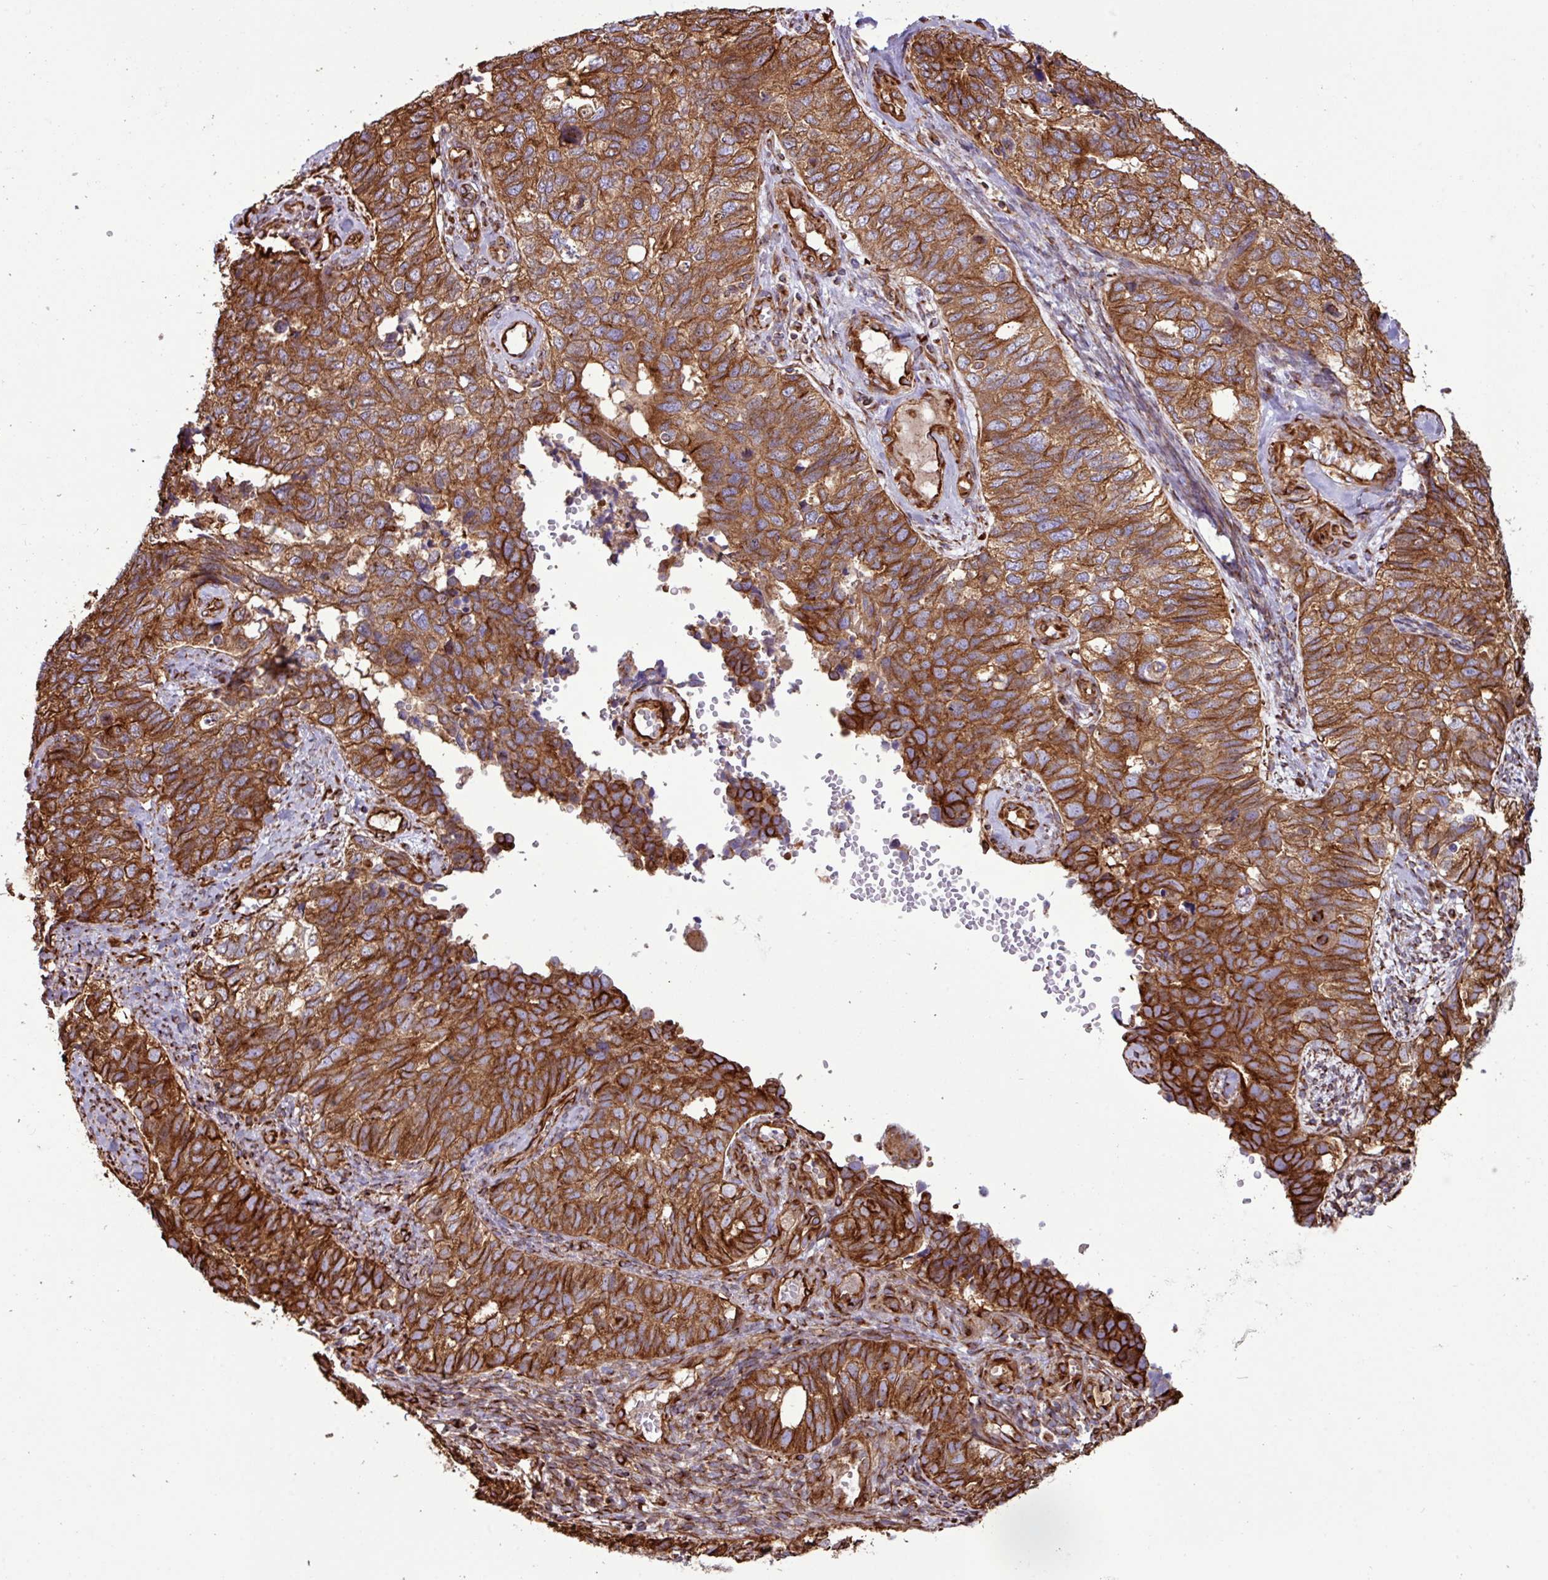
{"staining": {"intensity": "strong", "quantity": ">75%", "location": "cytoplasmic/membranous"}, "tissue": "cervical cancer", "cell_type": "Tumor cells", "image_type": "cancer", "snomed": [{"axis": "morphology", "description": "Squamous cell carcinoma, NOS"}, {"axis": "topography", "description": "Cervix"}], "caption": "Immunohistochemistry staining of cervical cancer (squamous cell carcinoma), which exhibits high levels of strong cytoplasmic/membranous positivity in about >75% of tumor cells indicating strong cytoplasmic/membranous protein expression. The staining was performed using DAB (3,3'-diaminobenzidine) (brown) for protein detection and nuclei were counterstained in hematoxylin (blue).", "gene": "ZNF300", "patient": {"sex": "female", "age": 63}}